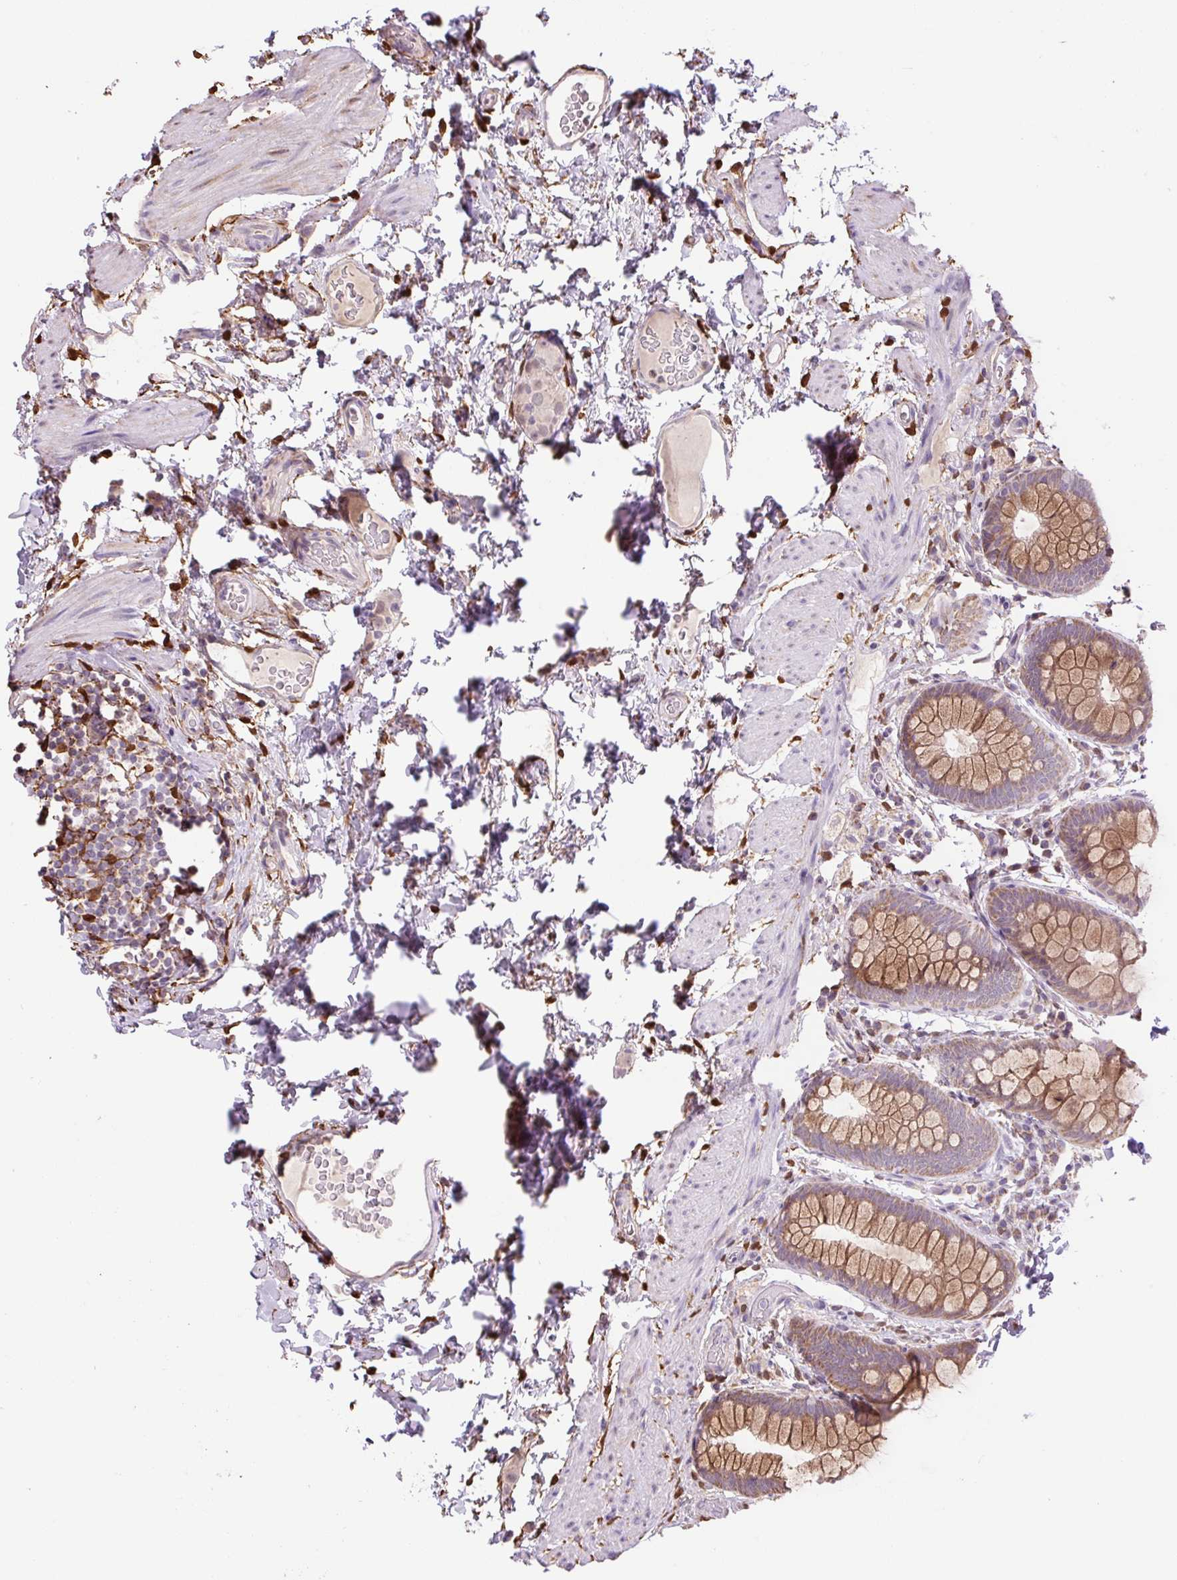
{"staining": {"intensity": "moderate", "quantity": ">75%", "location": "cytoplasmic/membranous"}, "tissue": "rectum", "cell_type": "Glandular cells", "image_type": "normal", "snomed": [{"axis": "morphology", "description": "Normal tissue, NOS"}, {"axis": "topography", "description": "Rectum"}], "caption": "This micrograph shows immunohistochemistry (IHC) staining of unremarkable human rectum, with medium moderate cytoplasmic/membranous positivity in approximately >75% of glandular cells.", "gene": "SGF29", "patient": {"sex": "female", "age": 69}}